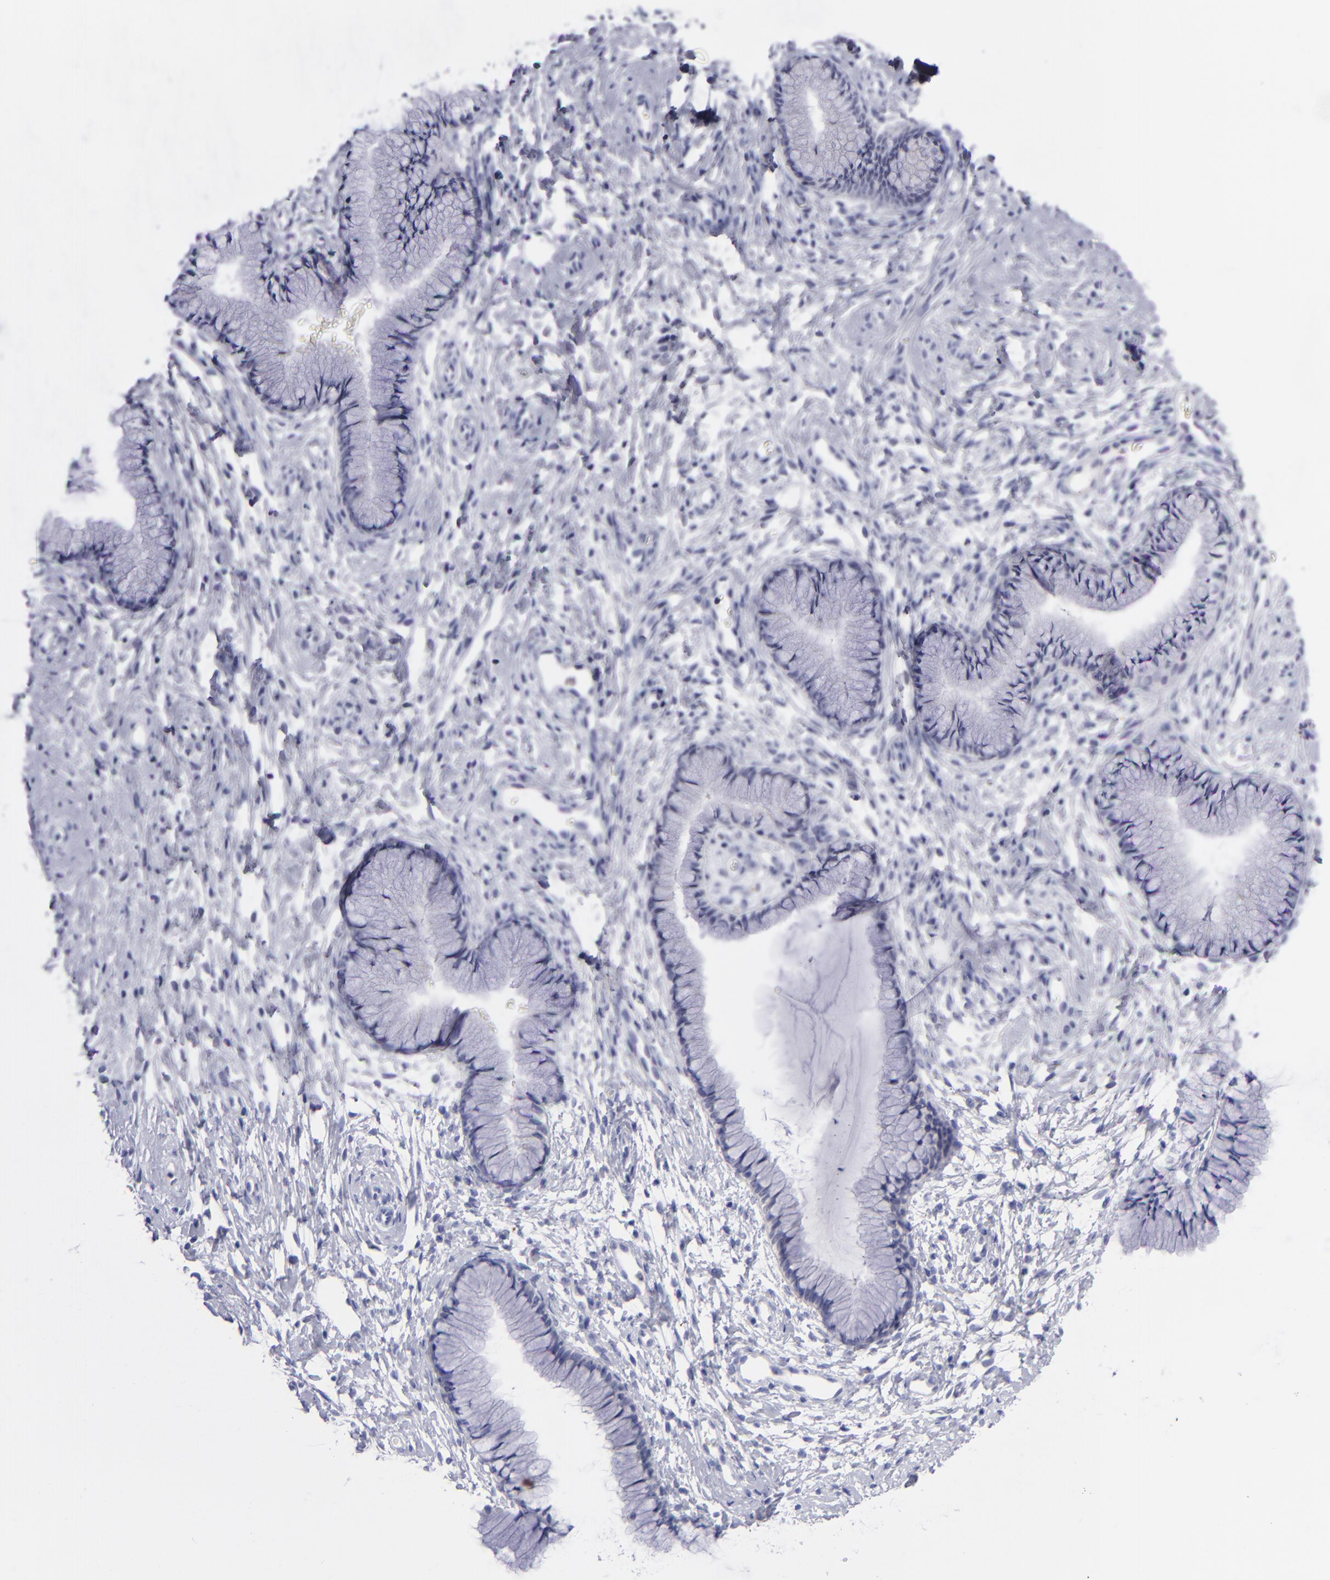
{"staining": {"intensity": "negative", "quantity": "none", "location": "none"}, "tissue": "cervix", "cell_type": "Glandular cells", "image_type": "normal", "snomed": [{"axis": "morphology", "description": "Normal tissue, NOS"}, {"axis": "topography", "description": "Cervix"}], "caption": "DAB (3,3'-diaminobenzidine) immunohistochemical staining of normal human cervix exhibits no significant positivity in glandular cells.", "gene": "AURKA", "patient": {"sex": "female", "age": 46}}